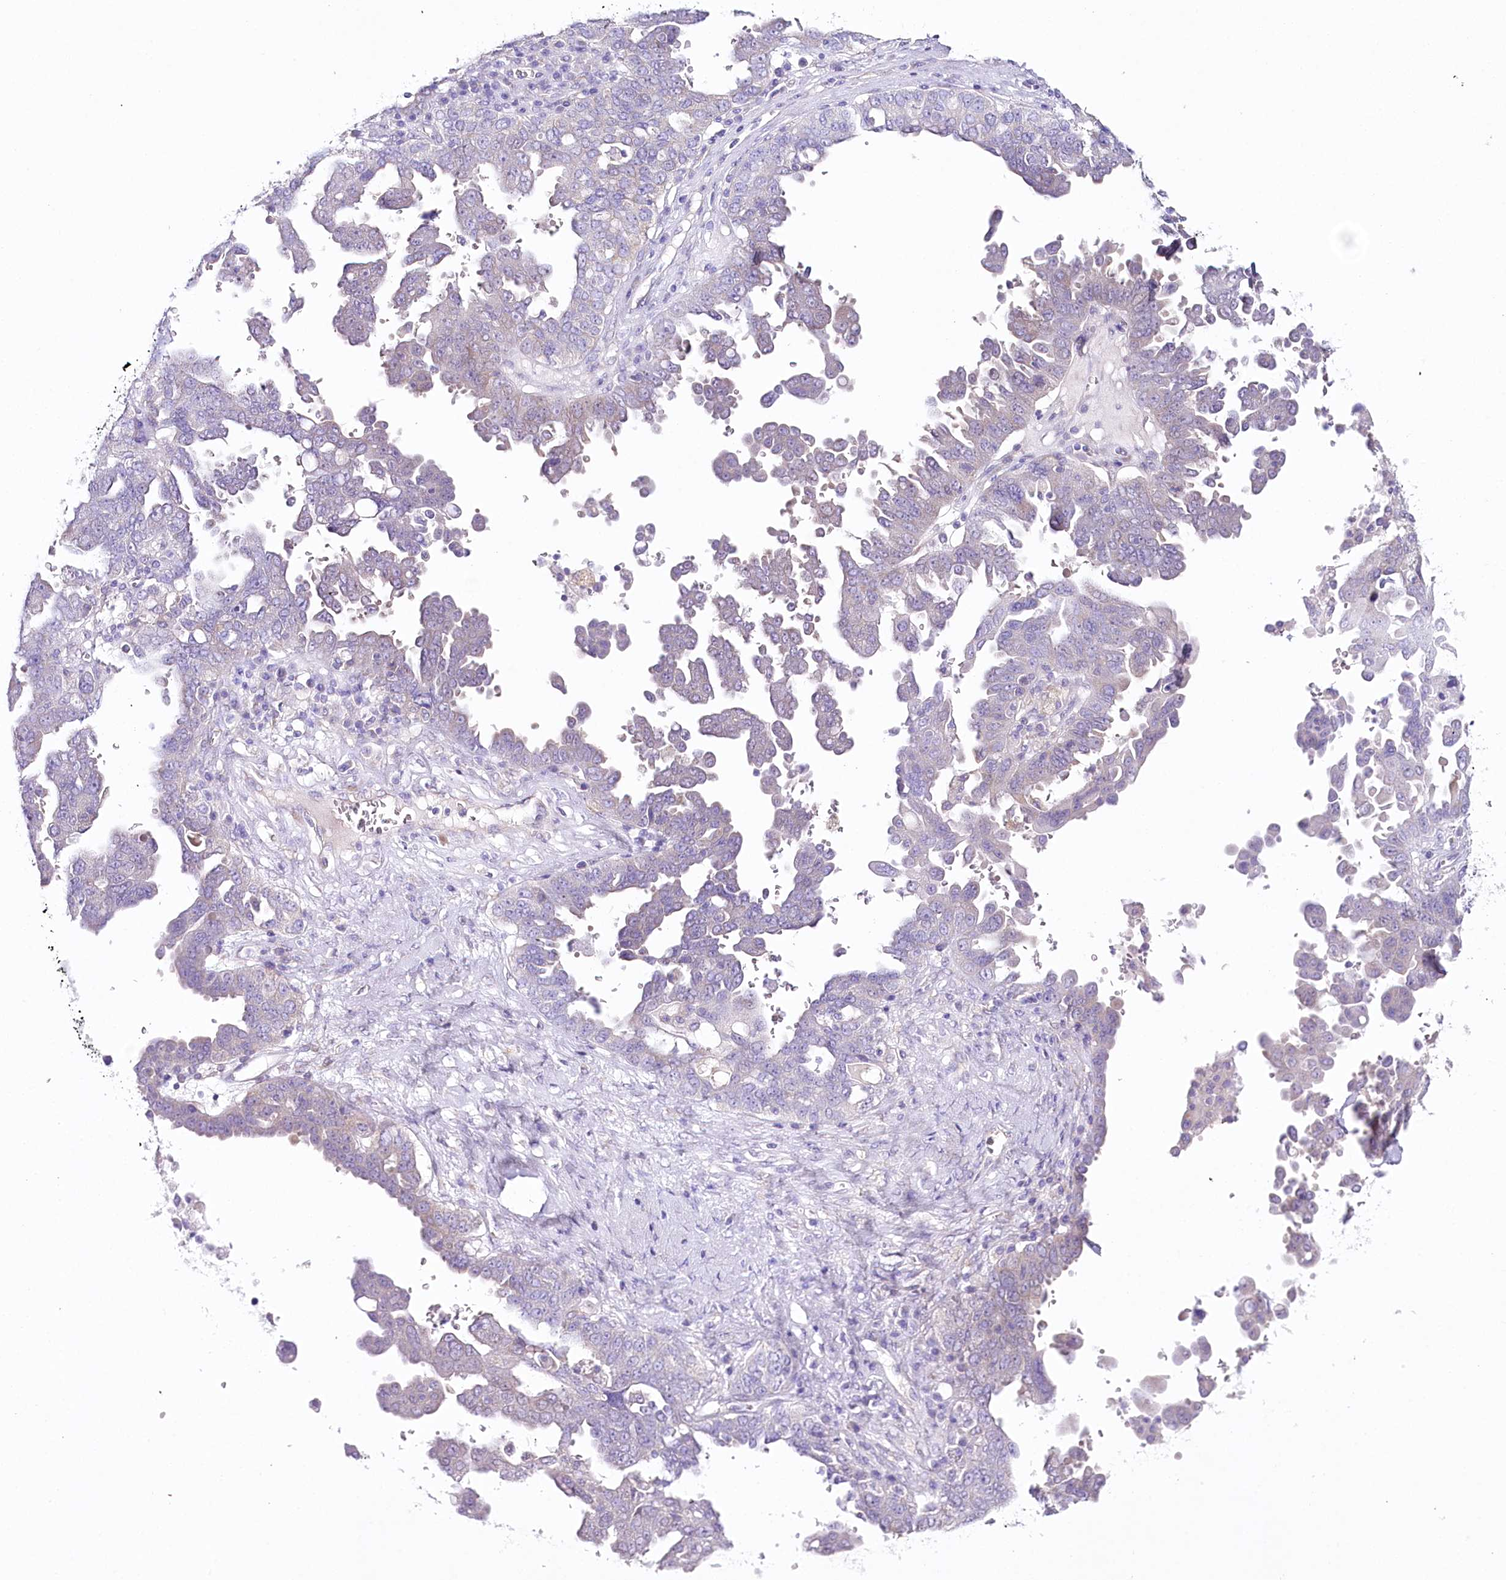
{"staining": {"intensity": "negative", "quantity": "none", "location": "none"}, "tissue": "ovarian cancer", "cell_type": "Tumor cells", "image_type": "cancer", "snomed": [{"axis": "morphology", "description": "Carcinoma, endometroid"}, {"axis": "topography", "description": "Ovary"}], "caption": "Tumor cells show no significant protein staining in endometroid carcinoma (ovarian).", "gene": "CSN3", "patient": {"sex": "female", "age": 62}}